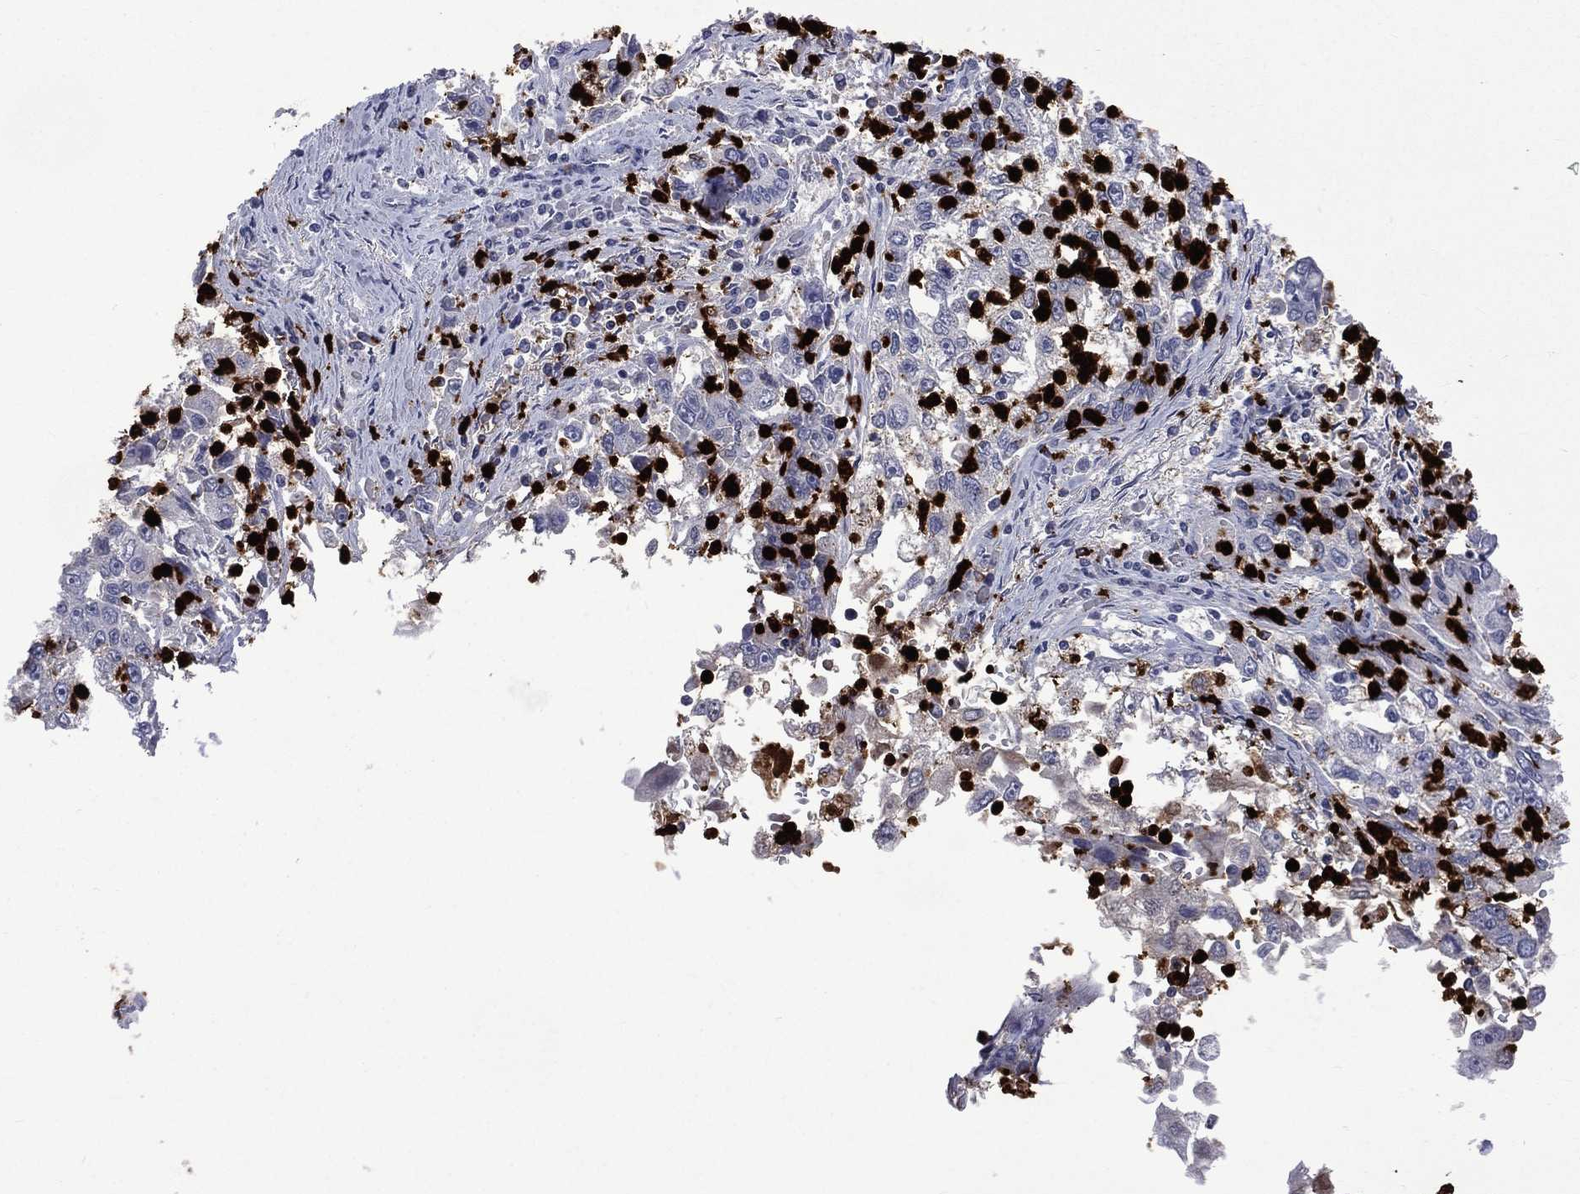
{"staining": {"intensity": "negative", "quantity": "none", "location": "none"}, "tissue": "cervical cancer", "cell_type": "Tumor cells", "image_type": "cancer", "snomed": [{"axis": "morphology", "description": "Squamous cell carcinoma, NOS"}, {"axis": "topography", "description": "Cervix"}], "caption": "Immunohistochemistry micrograph of cervical squamous cell carcinoma stained for a protein (brown), which displays no staining in tumor cells. (Stains: DAB (3,3'-diaminobenzidine) immunohistochemistry with hematoxylin counter stain, Microscopy: brightfield microscopy at high magnification).", "gene": "ELANE", "patient": {"sex": "female", "age": 36}}